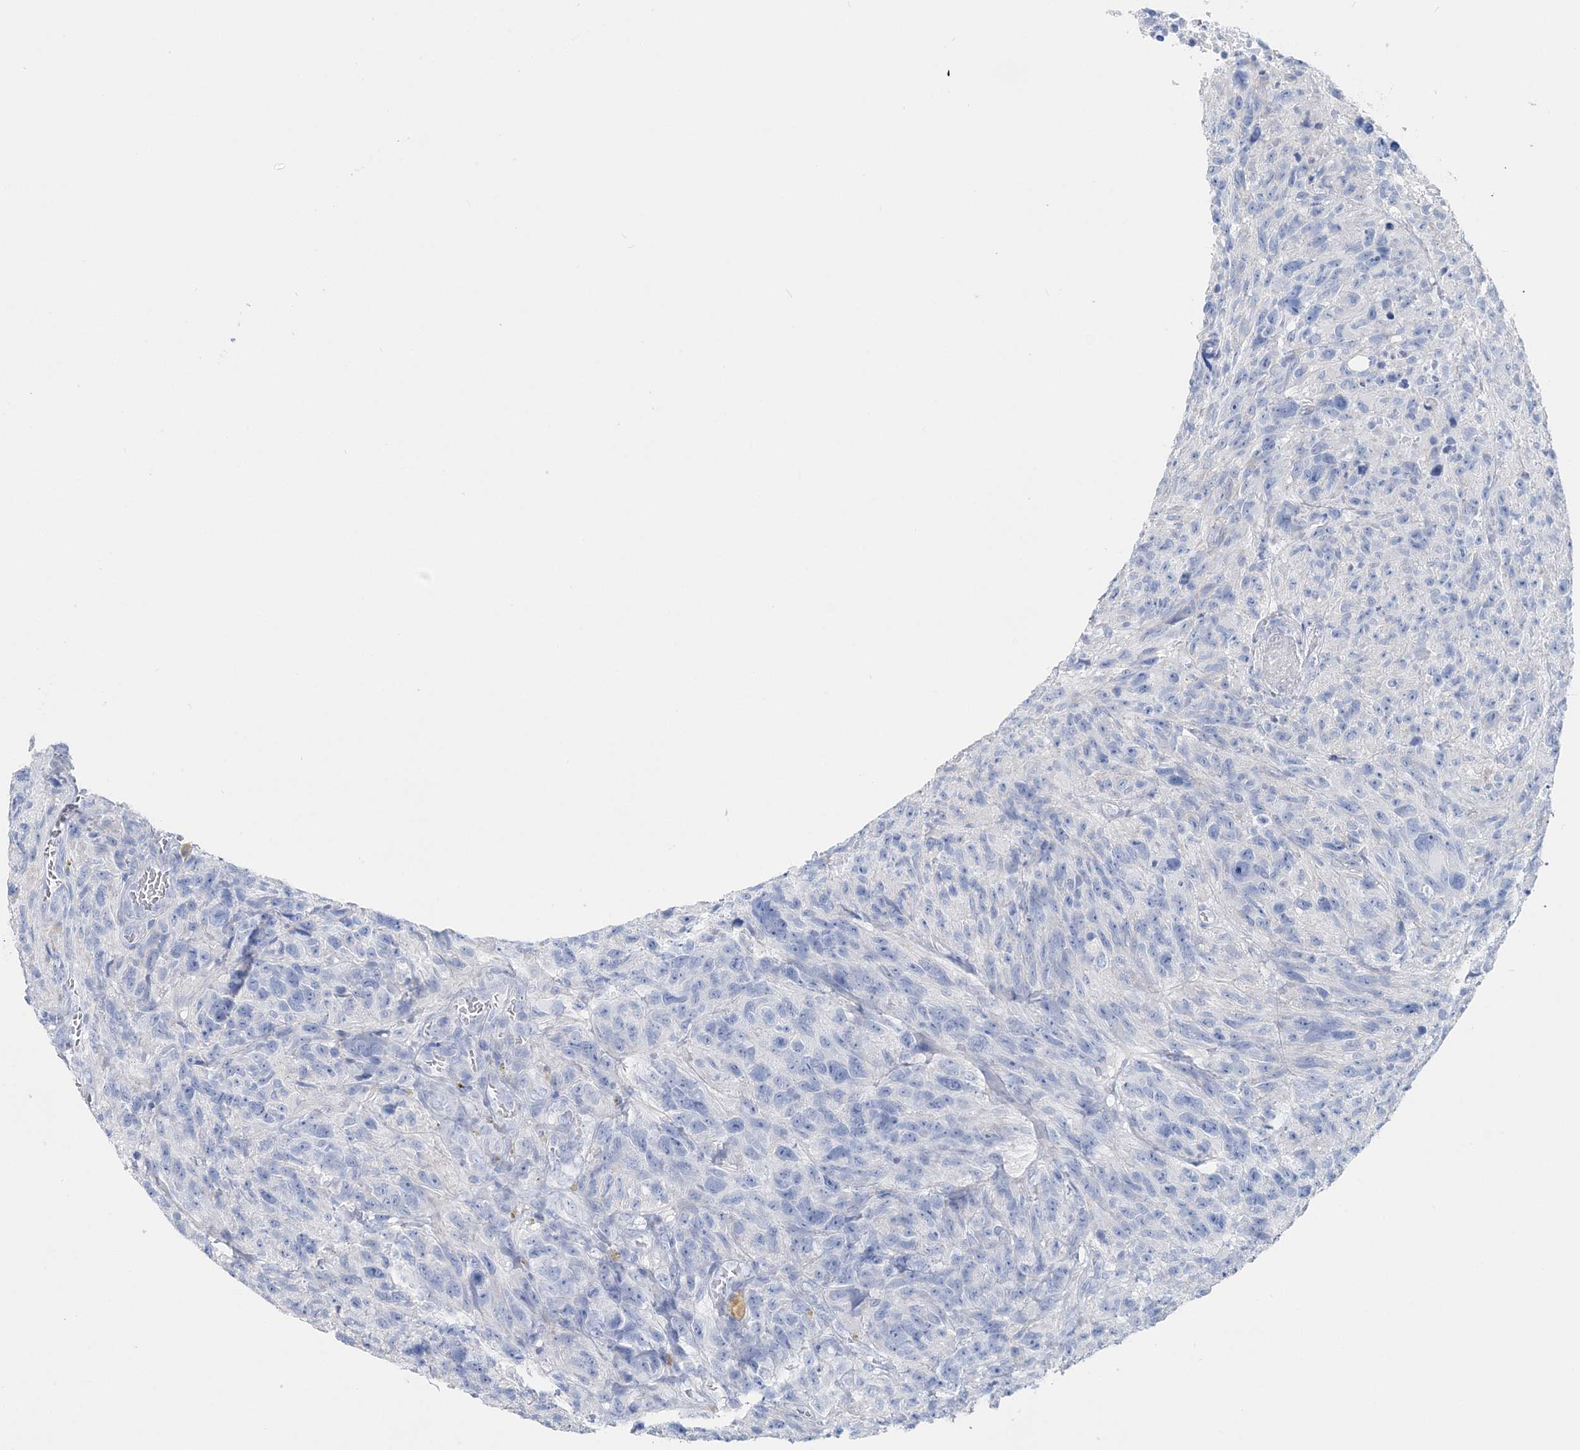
{"staining": {"intensity": "negative", "quantity": "none", "location": "none"}, "tissue": "glioma", "cell_type": "Tumor cells", "image_type": "cancer", "snomed": [{"axis": "morphology", "description": "Glioma, malignant, High grade"}, {"axis": "topography", "description": "Brain"}], "caption": "This is a photomicrograph of immunohistochemistry staining of glioma, which shows no expression in tumor cells.", "gene": "TSPYL6", "patient": {"sex": "male", "age": 69}}